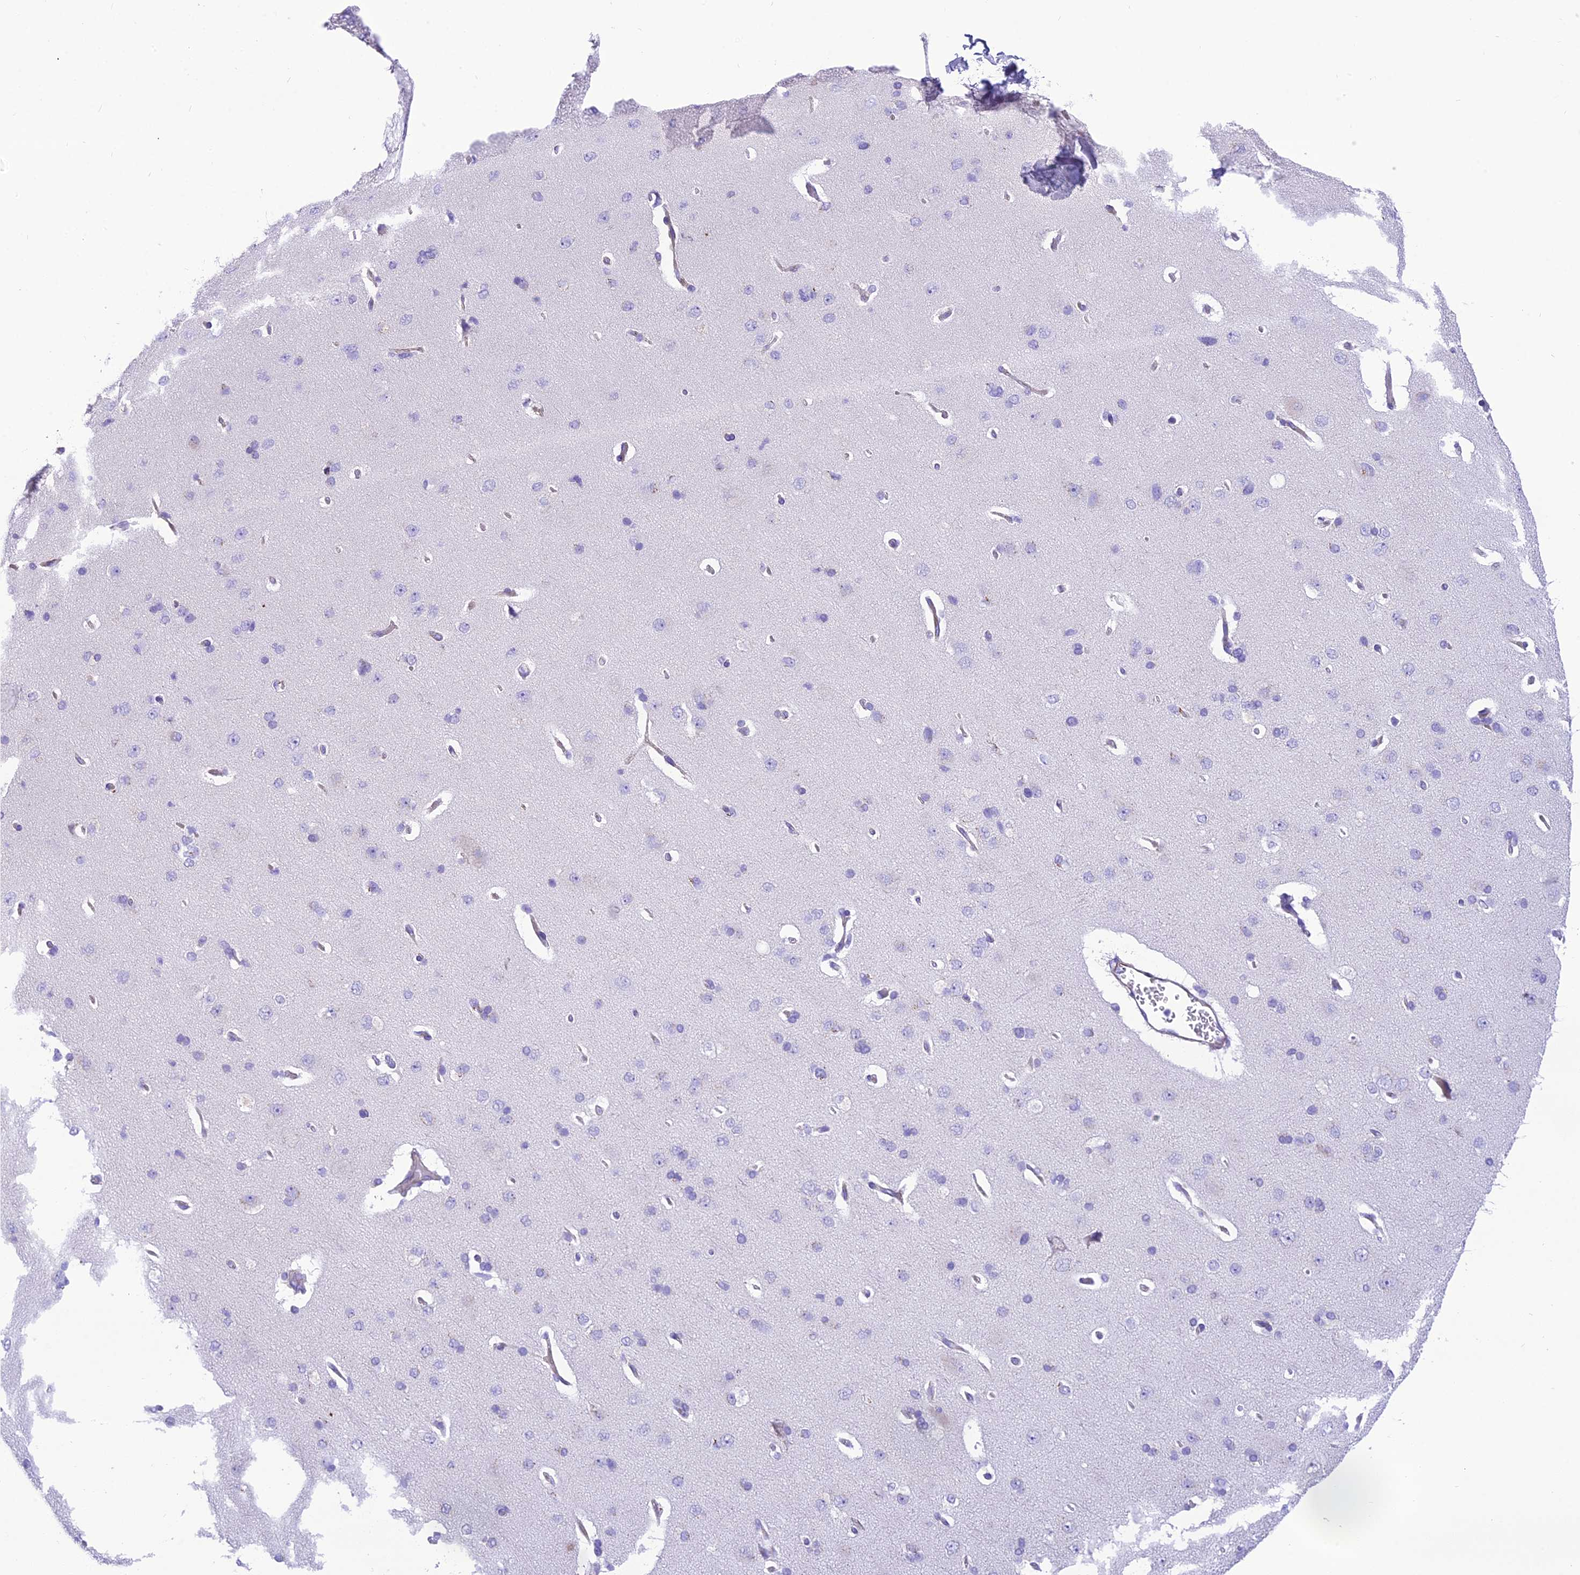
{"staining": {"intensity": "negative", "quantity": "none", "location": "none"}, "tissue": "cerebral cortex", "cell_type": "Endothelial cells", "image_type": "normal", "snomed": [{"axis": "morphology", "description": "Normal tissue, NOS"}, {"axis": "topography", "description": "Cerebral cortex"}], "caption": "High power microscopy histopathology image of an IHC image of unremarkable cerebral cortex, revealing no significant staining in endothelial cells. (DAB IHC with hematoxylin counter stain).", "gene": "GFRA1", "patient": {"sex": "male", "age": 62}}